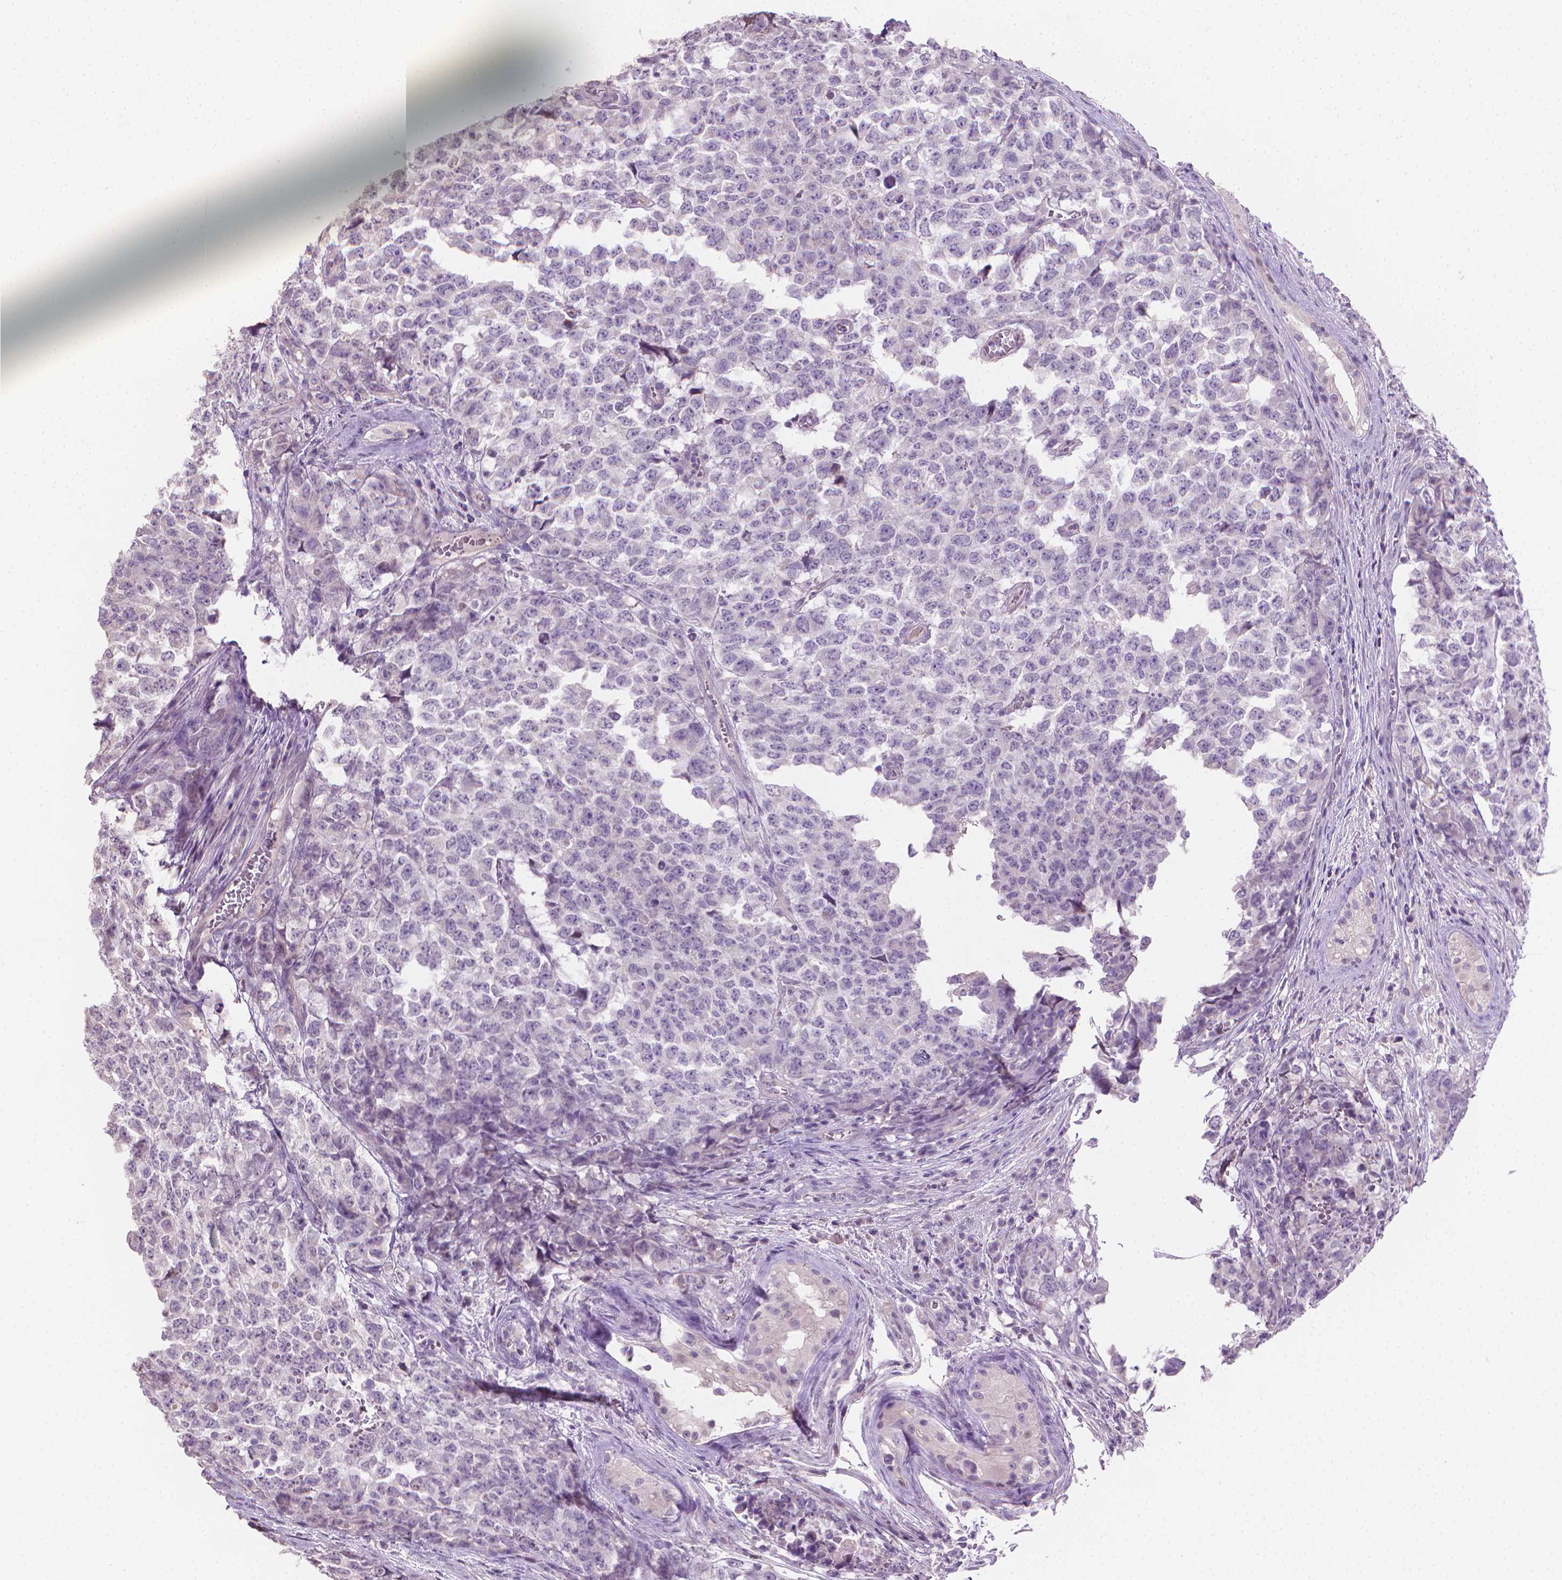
{"staining": {"intensity": "negative", "quantity": "none", "location": "none"}, "tissue": "testis cancer", "cell_type": "Tumor cells", "image_type": "cancer", "snomed": [{"axis": "morphology", "description": "Carcinoma, Embryonal, NOS"}, {"axis": "topography", "description": "Testis"}], "caption": "The histopathology image shows no significant staining in tumor cells of testis cancer. Nuclei are stained in blue.", "gene": "CLXN", "patient": {"sex": "male", "age": 23}}